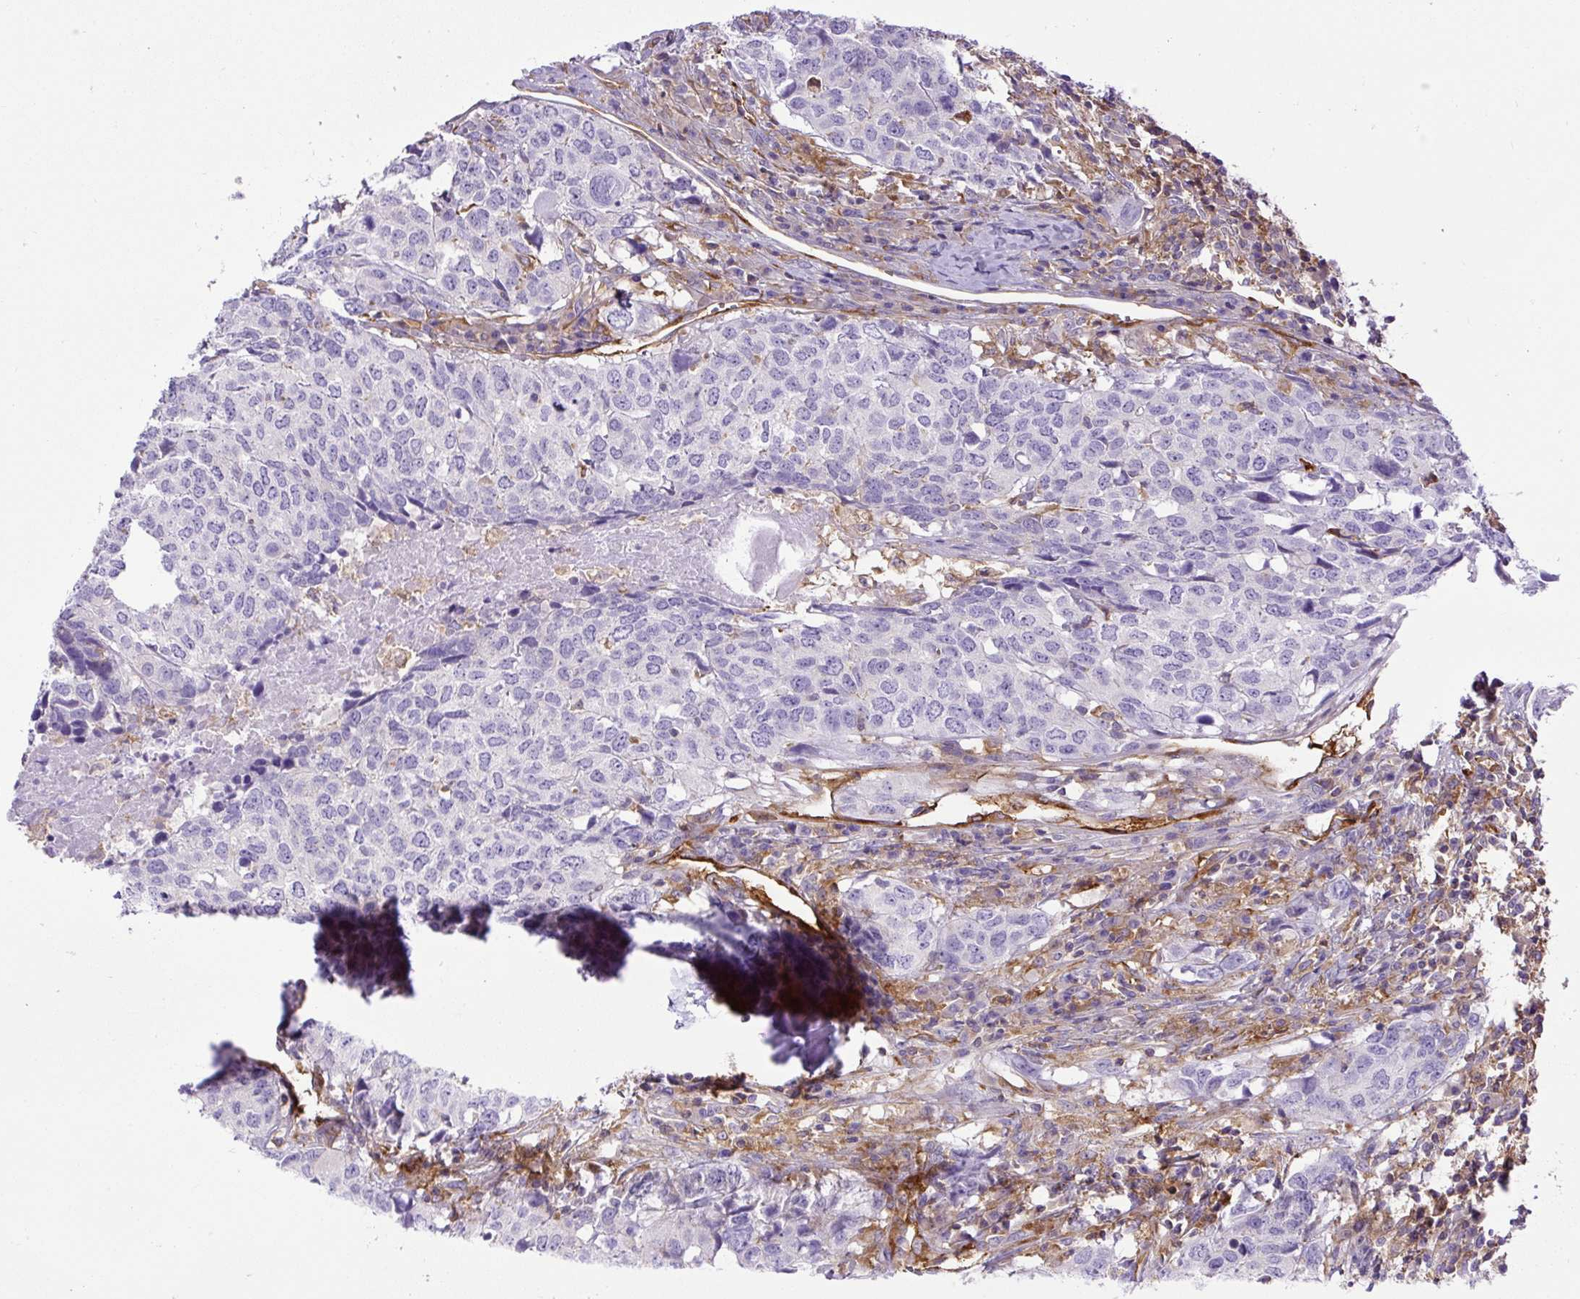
{"staining": {"intensity": "negative", "quantity": "none", "location": "none"}, "tissue": "head and neck cancer", "cell_type": "Tumor cells", "image_type": "cancer", "snomed": [{"axis": "morphology", "description": "Normal tissue, NOS"}, {"axis": "morphology", "description": "Squamous cell carcinoma, NOS"}, {"axis": "topography", "description": "Skeletal muscle"}, {"axis": "topography", "description": "Vascular tissue"}, {"axis": "topography", "description": "Peripheral nerve tissue"}, {"axis": "topography", "description": "Head-Neck"}], "caption": "This image is of head and neck cancer (squamous cell carcinoma) stained with immunohistochemistry to label a protein in brown with the nuclei are counter-stained blue. There is no positivity in tumor cells.", "gene": "MAP1S", "patient": {"sex": "male", "age": 66}}